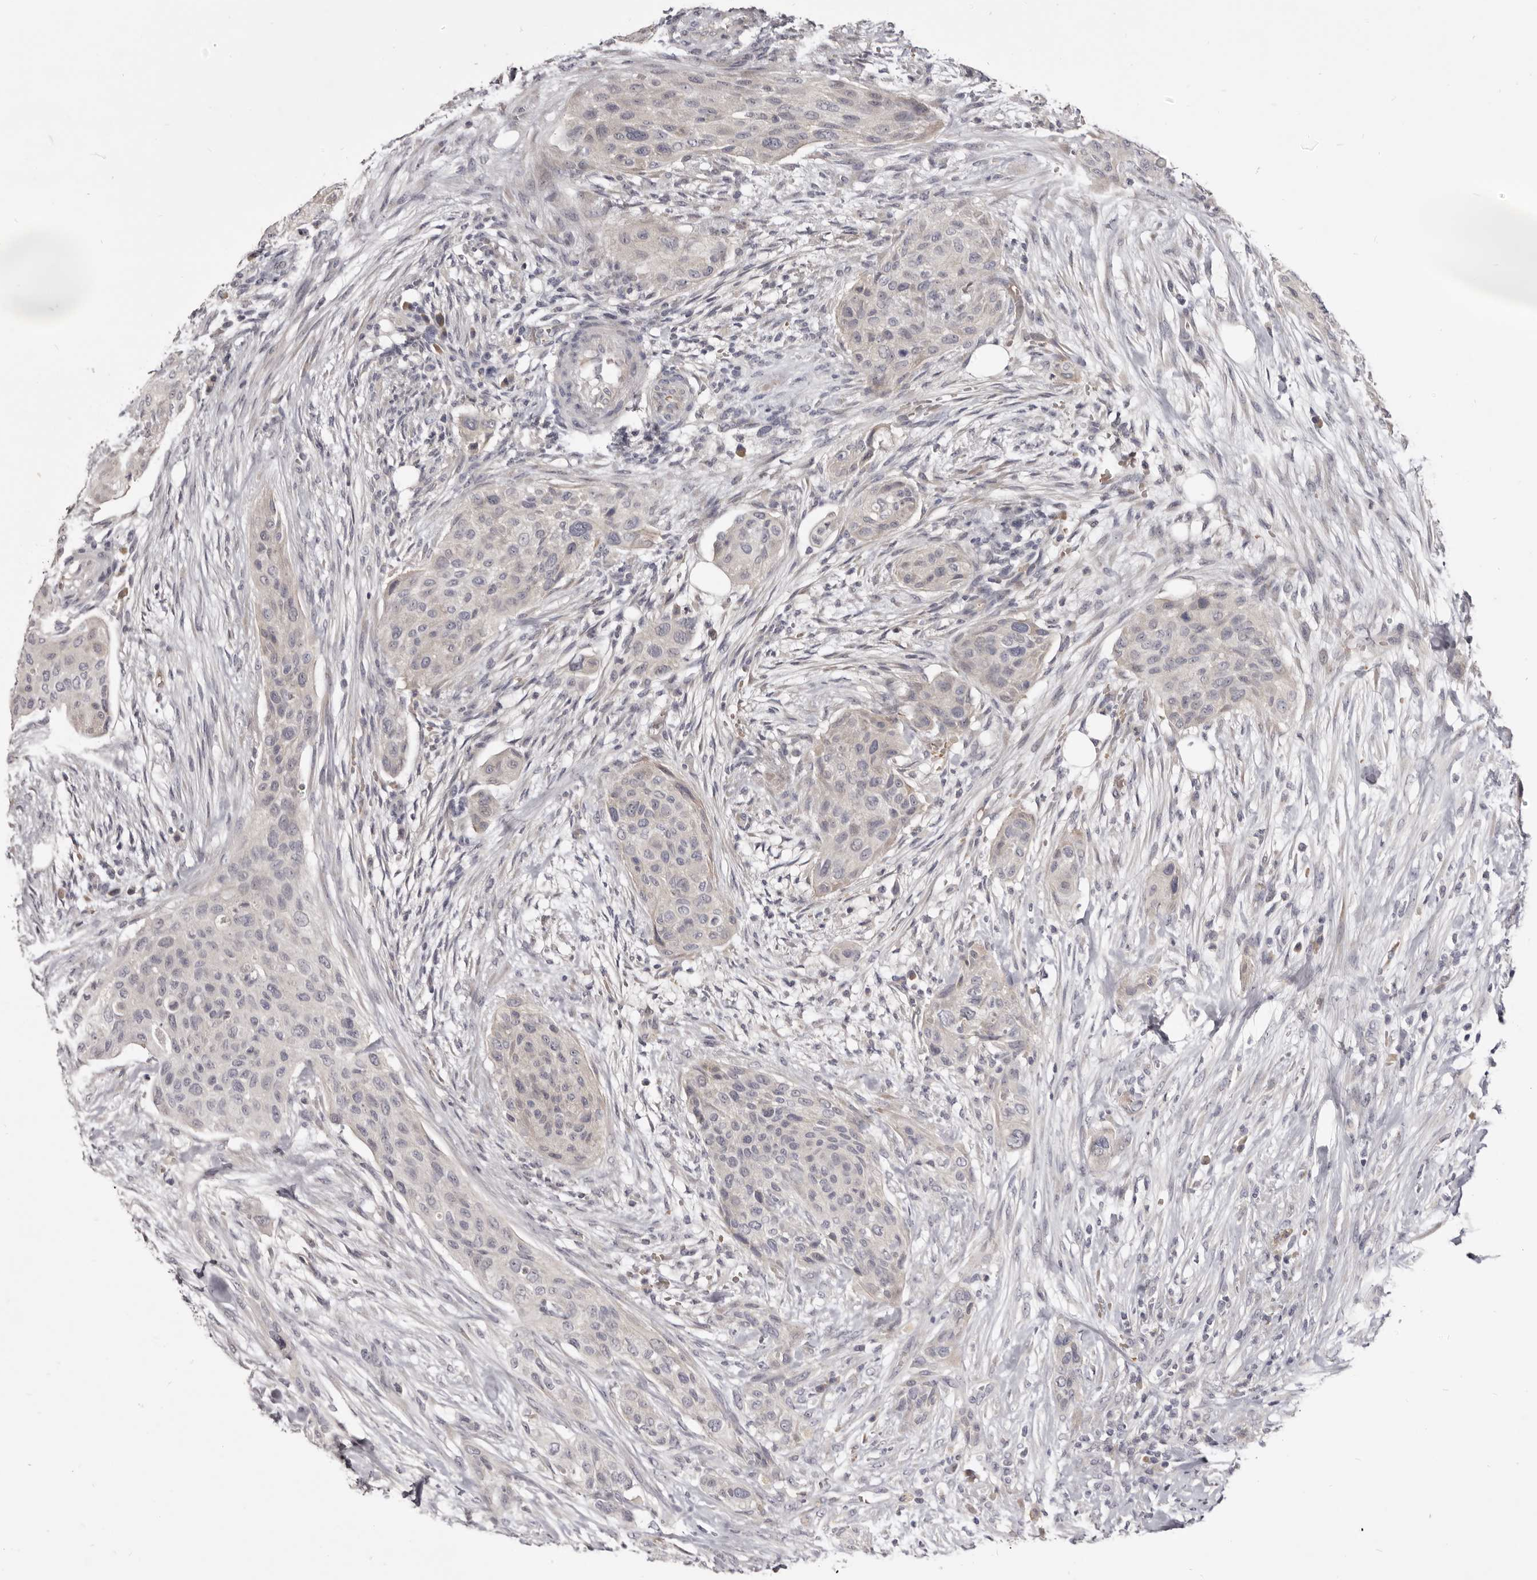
{"staining": {"intensity": "negative", "quantity": "none", "location": "none"}, "tissue": "urothelial cancer", "cell_type": "Tumor cells", "image_type": "cancer", "snomed": [{"axis": "morphology", "description": "Urothelial carcinoma, High grade"}, {"axis": "topography", "description": "Urinary bladder"}], "caption": "This is an immunohistochemistry image of human urothelial cancer. There is no positivity in tumor cells.", "gene": "KIF2B", "patient": {"sex": "male", "age": 35}}